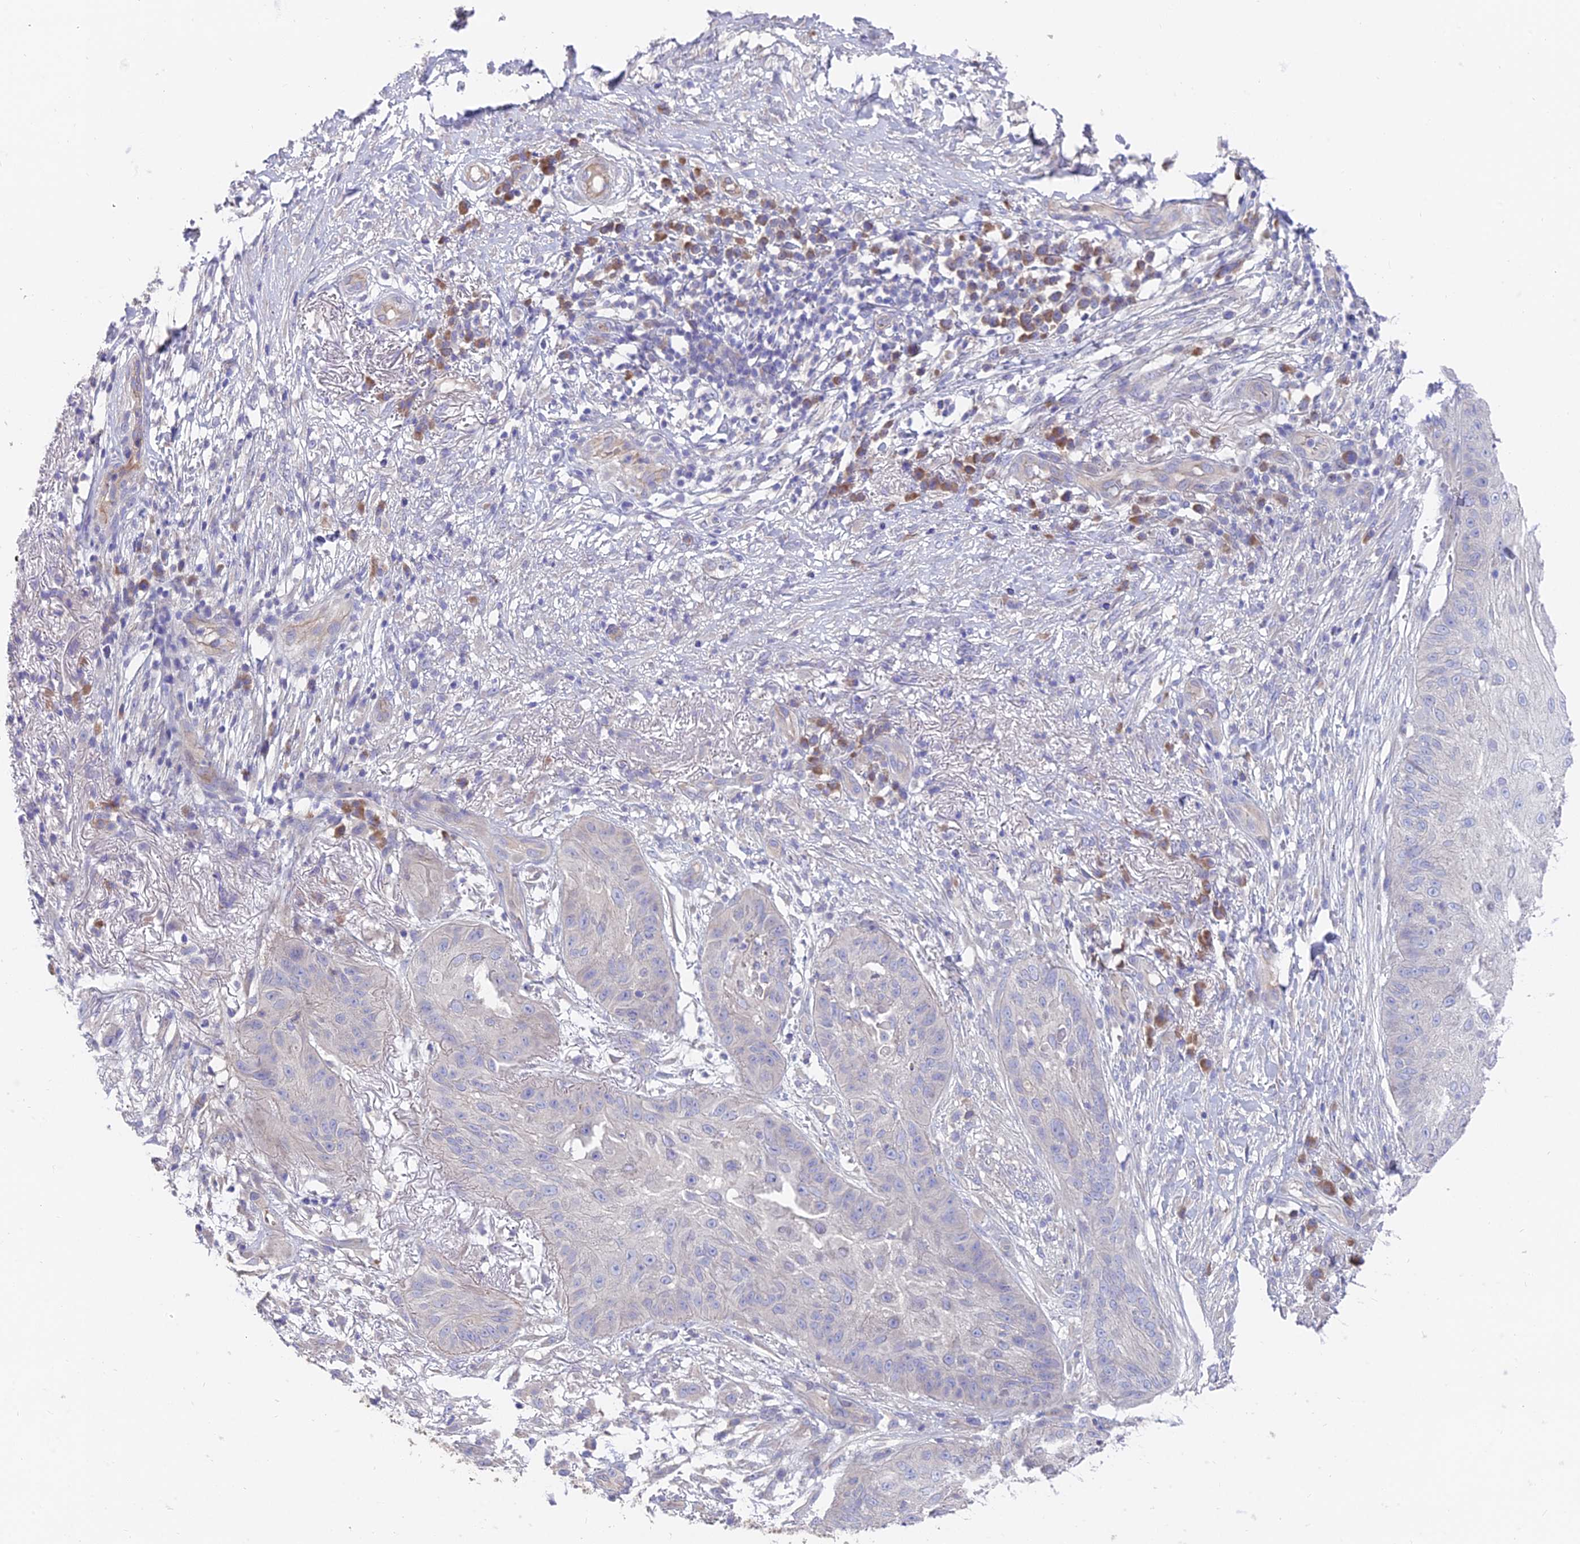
{"staining": {"intensity": "negative", "quantity": "none", "location": "none"}, "tissue": "skin cancer", "cell_type": "Tumor cells", "image_type": "cancer", "snomed": [{"axis": "morphology", "description": "Squamous cell carcinoma, NOS"}, {"axis": "topography", "description": "Skin"}], "caption": "High power microscopy image of an immunohistochemistry (IHC) histopathology image of skin cancer, revealing no significant positivity in tumor cells.", "gene": "FAM168B", "patient": {"sex": "male", "age": 70}}